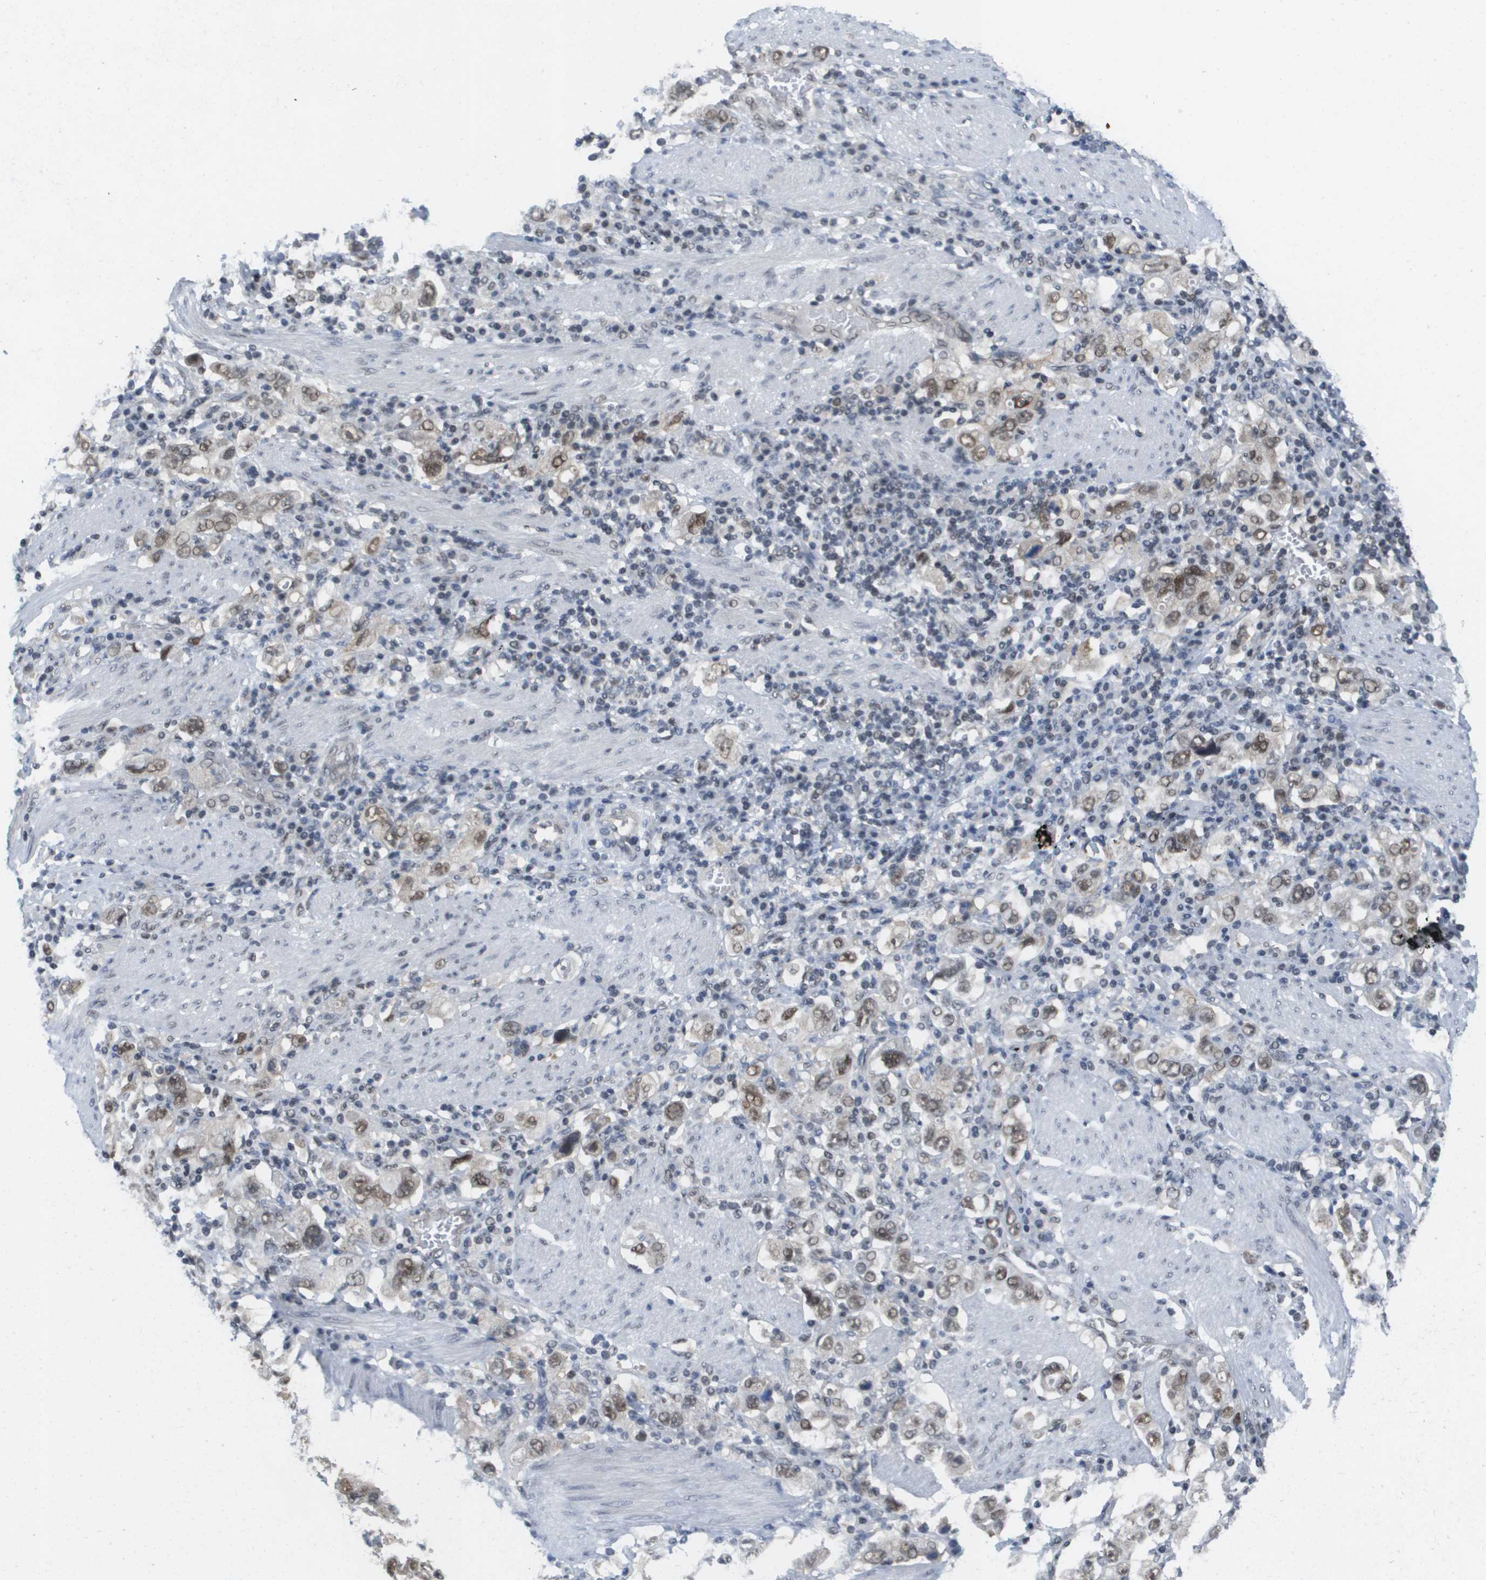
{"staining": {"intensity": "moderate", "quantity": ">75%", "location": "nuclear"}, "tissue": "stomach cancer", "cell_type": "Tumor cells", "image_type": "cancer", "snomed": [{"axis": "morphology", "description": "Adenocarcinoma, NOS"}, {"axis": "topography", "description": "Stomach, upper"}], "caption": "Brown immunohistochemical staining in adenocarcinoma (stomach) demonstrates moderate nuclear staining in about >75% of tumor cells. (Brightfield microscopy of DAB IHC at high magnification).", "gene": "ISY1", "patient": {"sex": "male", "age": 62}}